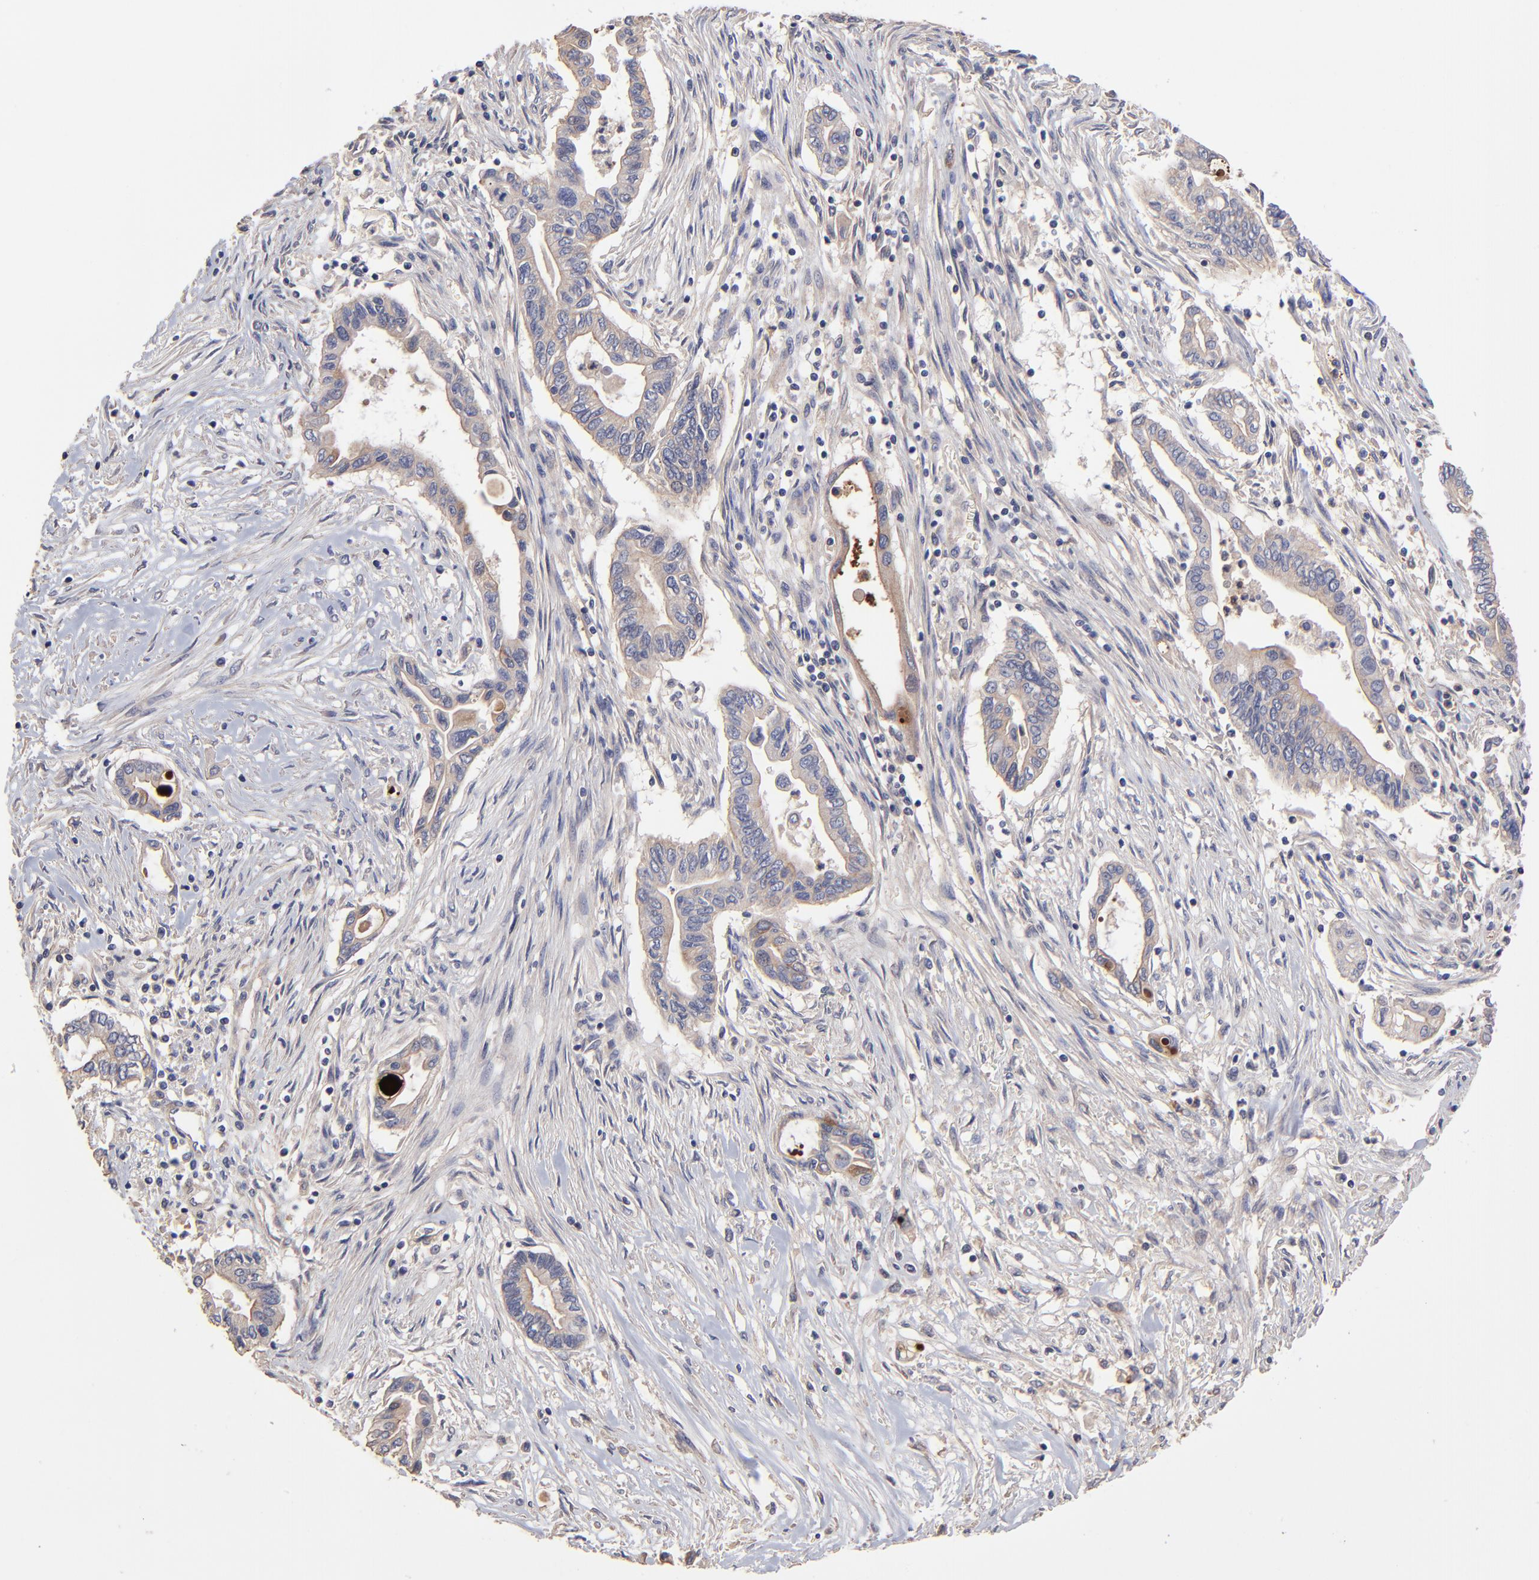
{"staining": {"intensity": "moderate", "quantity": "25%-75%", "location": "cytoplasmic/membranous"}, "tissue": "pancreatic cancer", "cell_type": "Tumor cells", "image_type": "cancer", "snomed": [{"axis": "morphology", "description": "Adenocarcinoma, NOS"}, {"axis": "topography", "description": "Pancreas"}], "caption": "Pancreatic cancer stained with a protein marker demonstrates moderate staining in tumor cells.", "gene": "ASB7", "patient": {"sex": "female", "age": 57}}